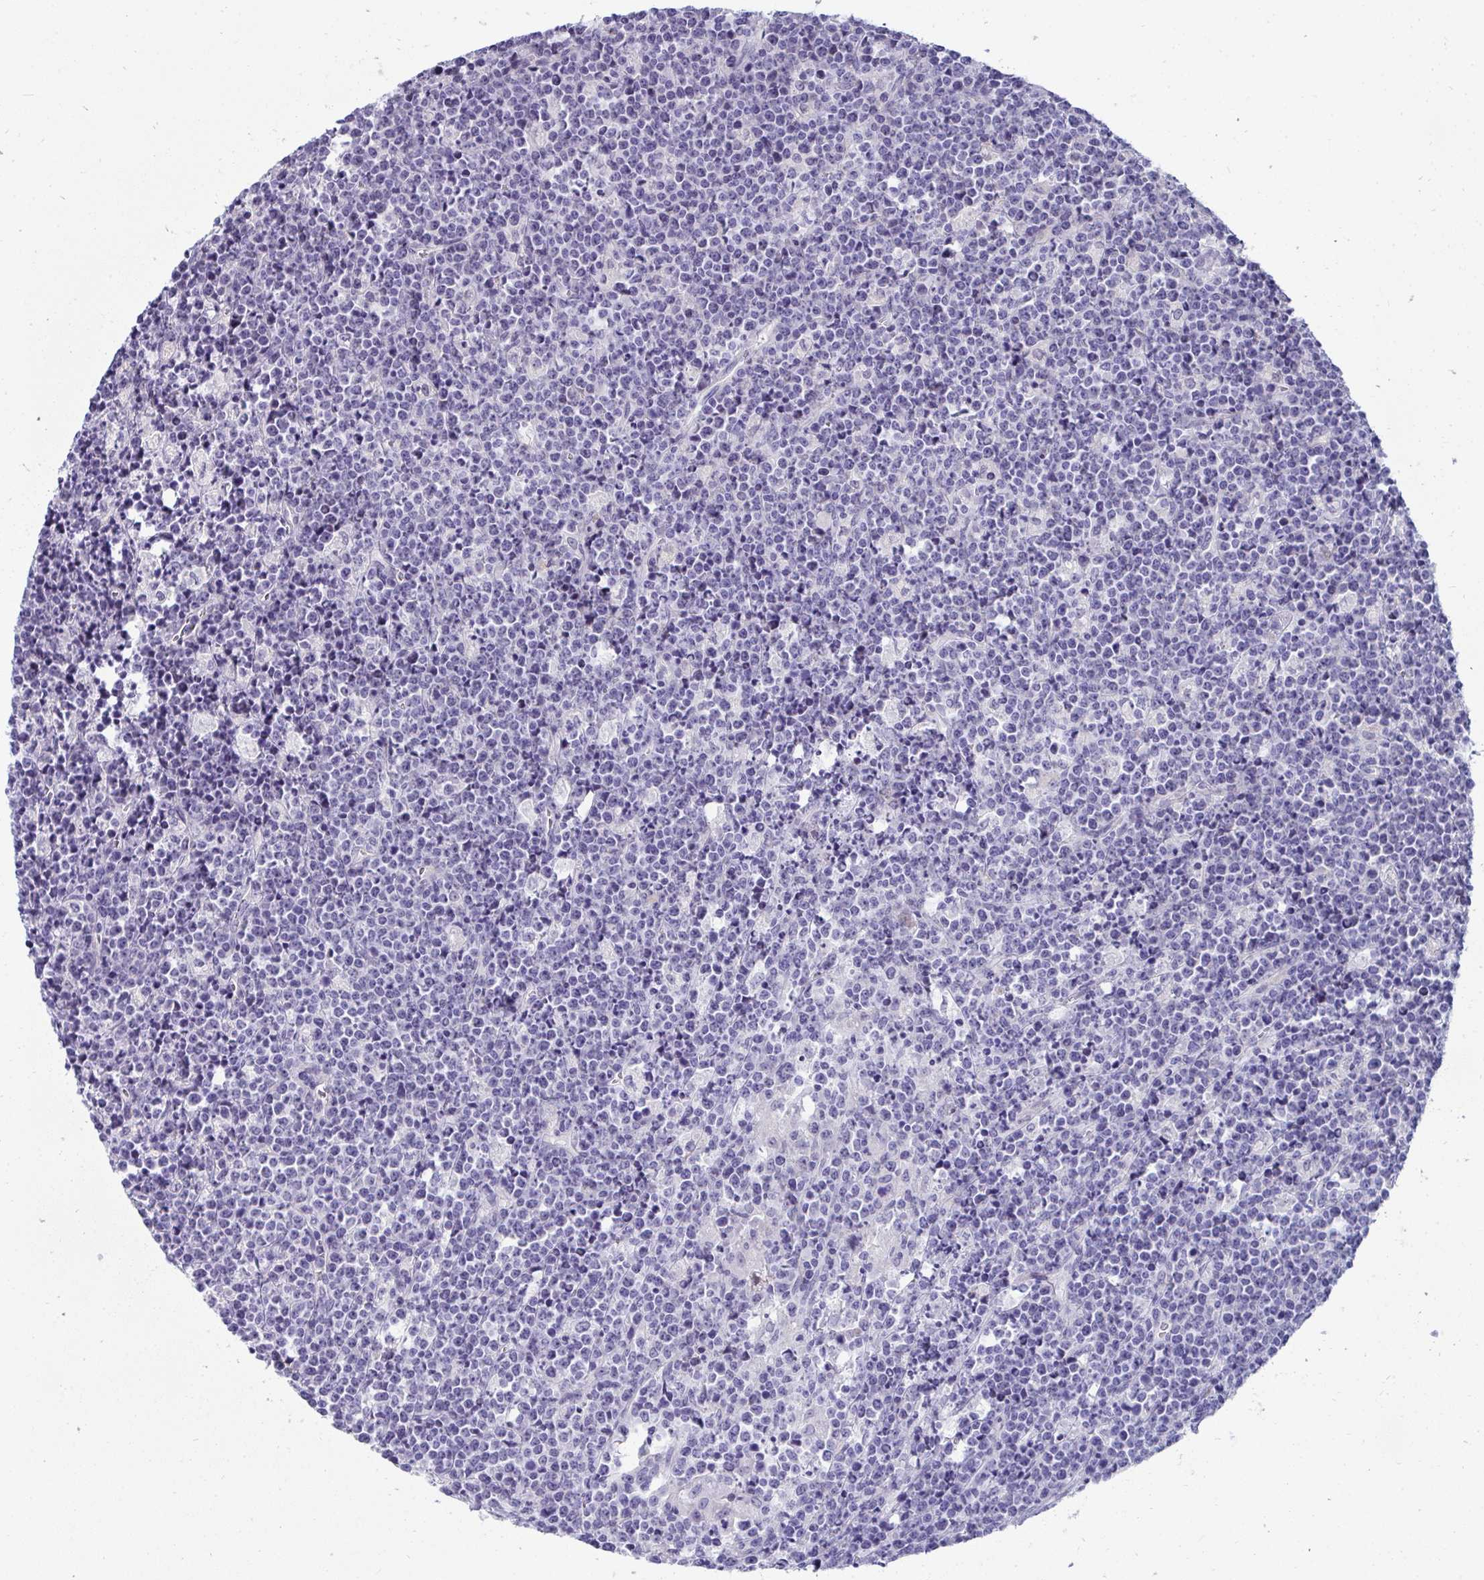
{"staining": {"intensity": "negative", "quantity": "none", "location": "none"}, "tissue": "lymphoma", "cell_type": "Tumor cells", "image_type": "cancer", "snomed": [{"axis": "morphology", "description": "Malignant lymphoma, non-Hodgkin's type, High grade"}, {"axis": "topography", "description": "Ovary"}], "caption": "Protein analysis of lymphoma demonstrates no significant staining in tumor cells.", "gene": "AK5", "patient": {"sex": "female", "age": 56}}